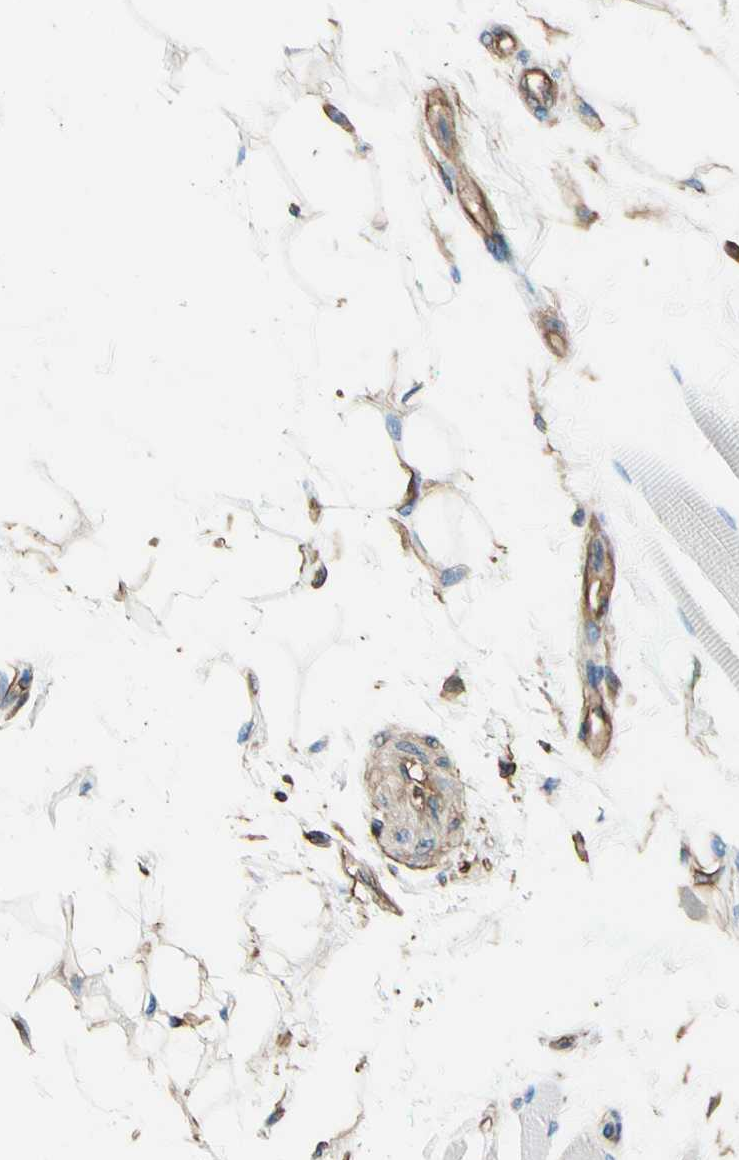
{"staining": {"intensity": "weak", "quantity": "25%-75%", "location": "cytoplasmic/membranous"}, "tissue": "skeletal muscle", "cell_type": "Myocytes", "image_type": "normal", "snomed": [{"axis": "morphology", "description": "Normal tissue, NOS"}, {"axis": "topography", "description": "Skeletal muscle"}, {"axis": "topography", "description": "Oral tissue"}, {"axis": "topography", "description": "Peripheral nerve tissue"}], "caption": "Immunohistochemical staining of benign human skeletal muscle displays 25%-75% levels of weak cytoplasmic/membranous protein staining in approximately 25%-75% of myocytes.", "gene": "DPYSL3", "patient": {"sex": "female", "age": 84}}